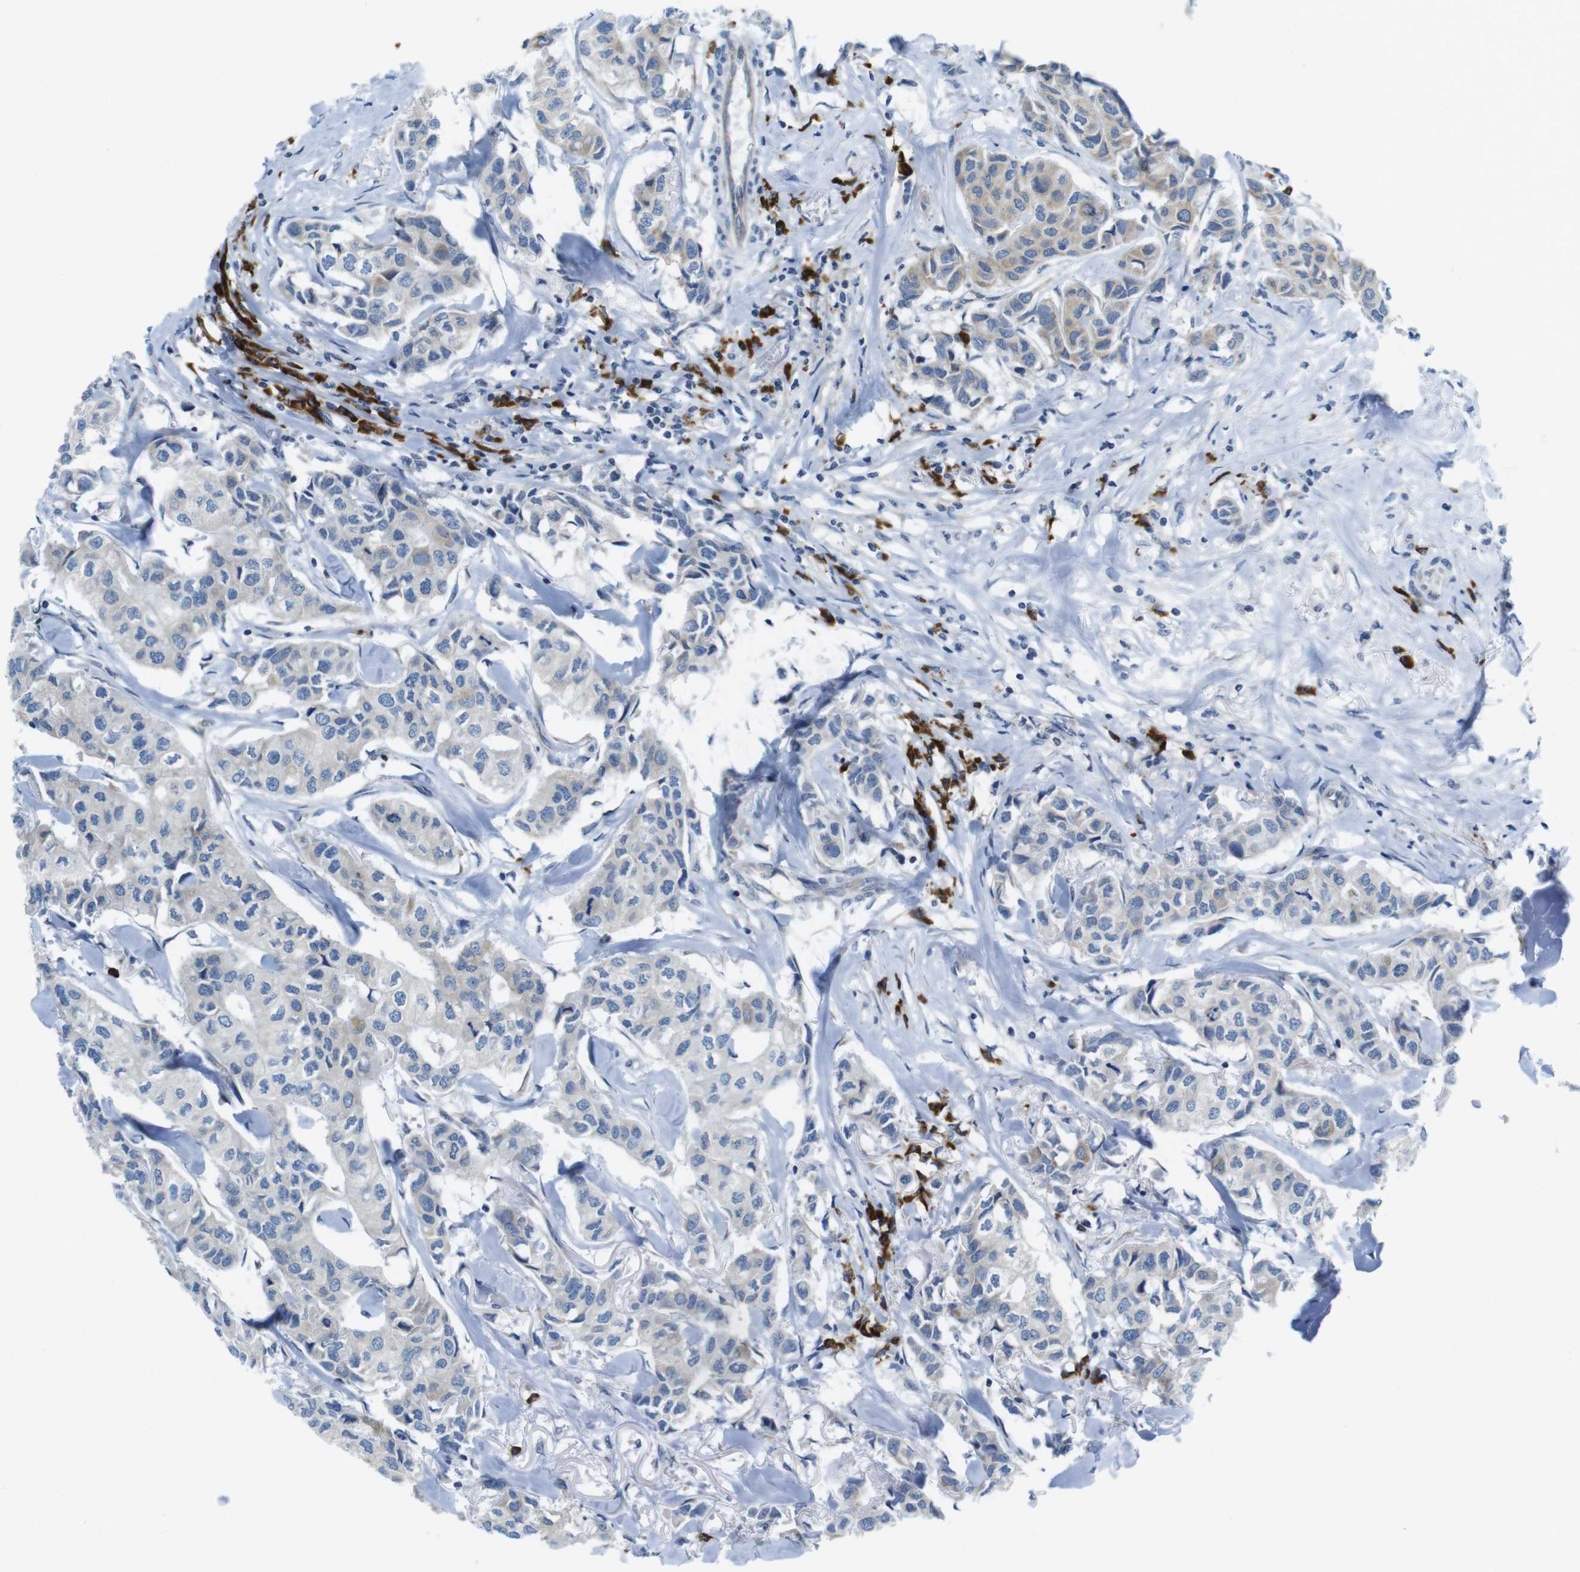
{"staining": {"intensity": "weak", "quantity": "<25%", "location": "cytoplasmic/membranous"}, "tissue": "breast cancer", "cell_type": "Tumor cells", "image_type": "cancer", "snomed": [{"axis": "morphology", "description": "Duct carcinoma"}, {"axis": "topography", "description": "Breast"}], "caption": "Tumor cells are negative for brown protein staining in invasive ductal carcinoma (breast).", "gene": "CLPTM1L", "patient": {"sex": "female", "age": 80}}